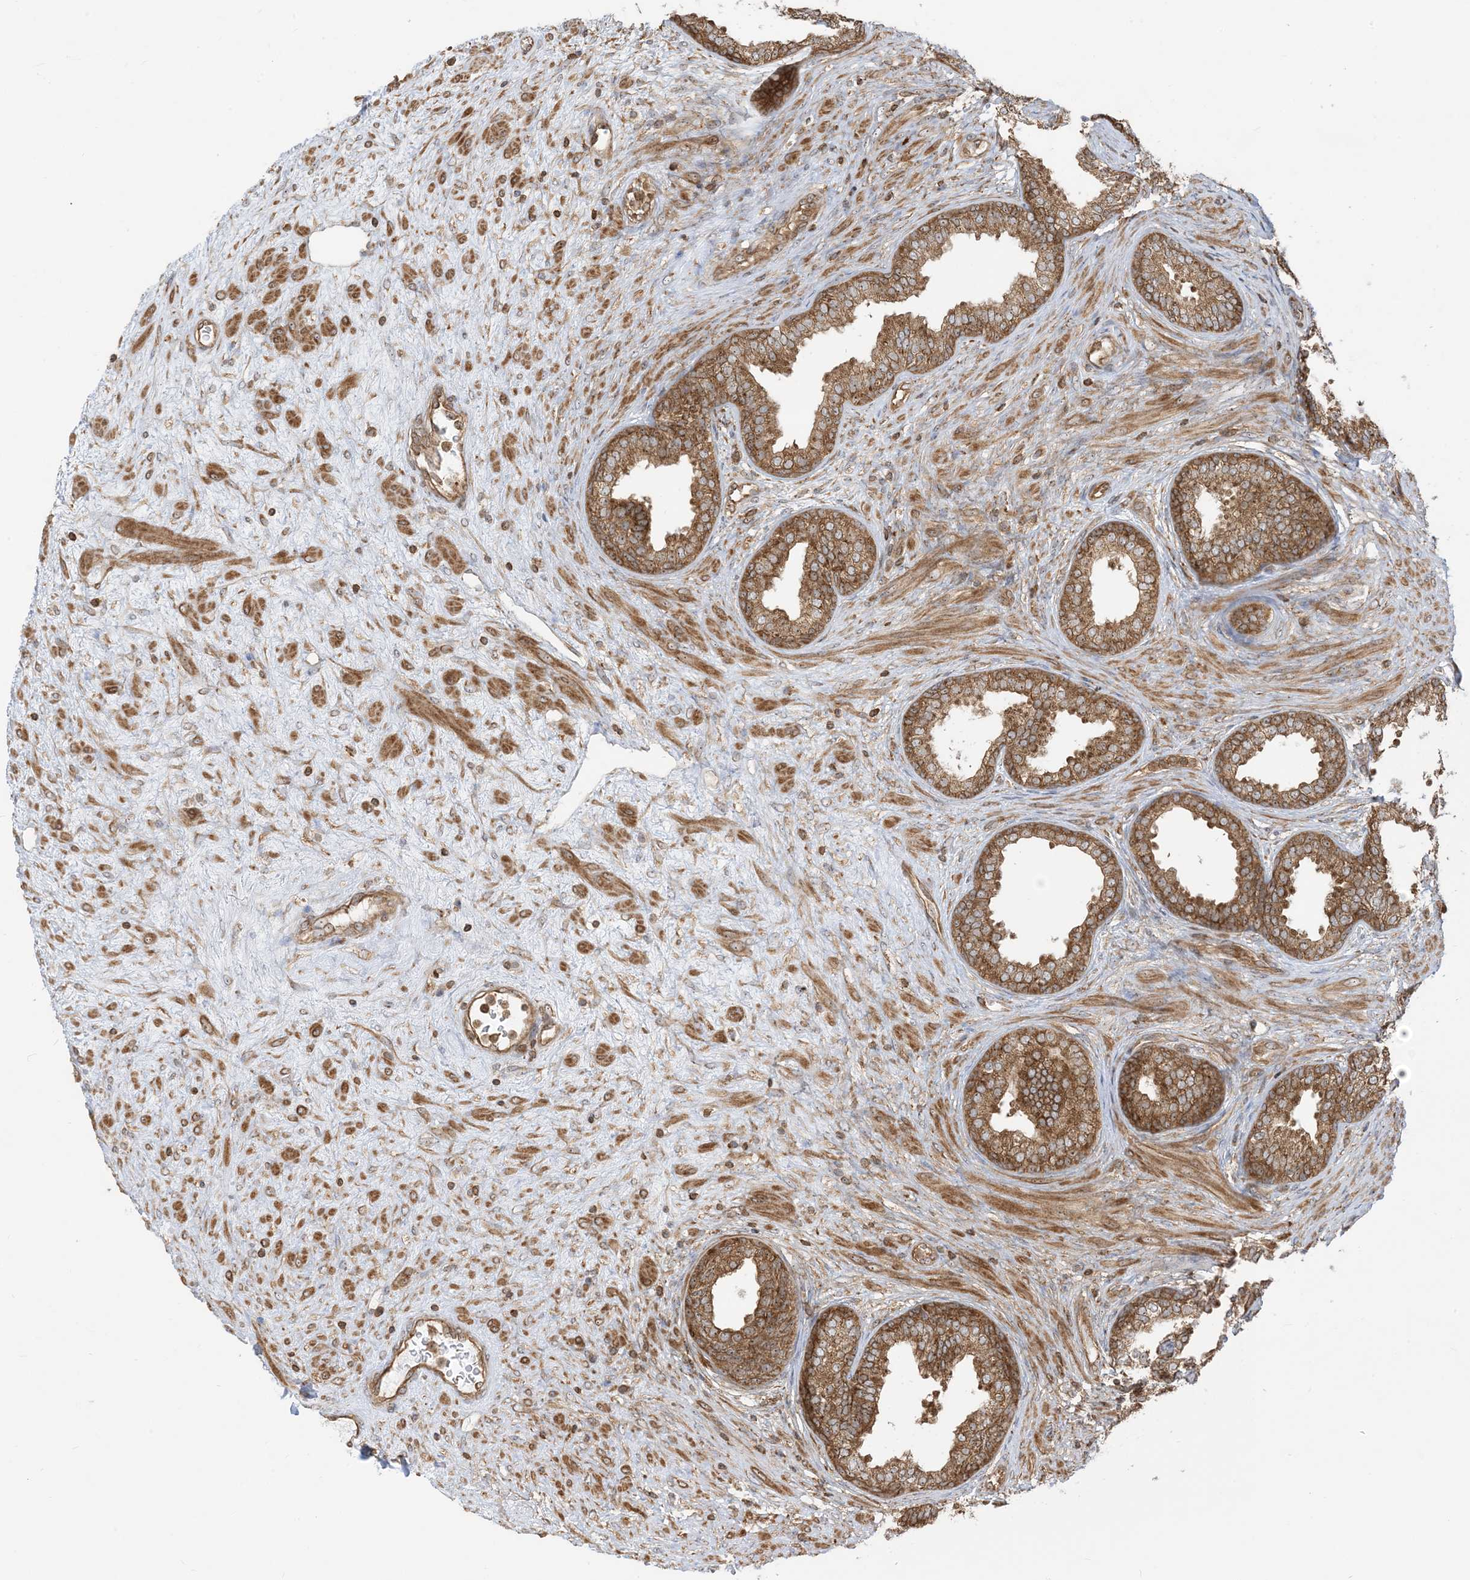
{"staining": {"intensity": "strong", "quantity": ">75%", "location": "cytoplasmic/membranous,nuclear"}, "tissue": "prostate", "cell_type": "Glandular cells", "image_type": "normal", "snomed": [{"axis": "morphology", "description": "Normal tissue, NOS"}, {"axis": "topography", "description": "Prostate"}], "caption": "Immunohistochemistry (IHC) of normal human prostate reveals high levels of strong cytoplasmic/membranous,nuclear expression in approximately >75% of glandular cells. (Brightfield microscopy of DAB IHC at high magnification).", "gene": "SRP72", "patient": {"sex": "male", "age": 76}}